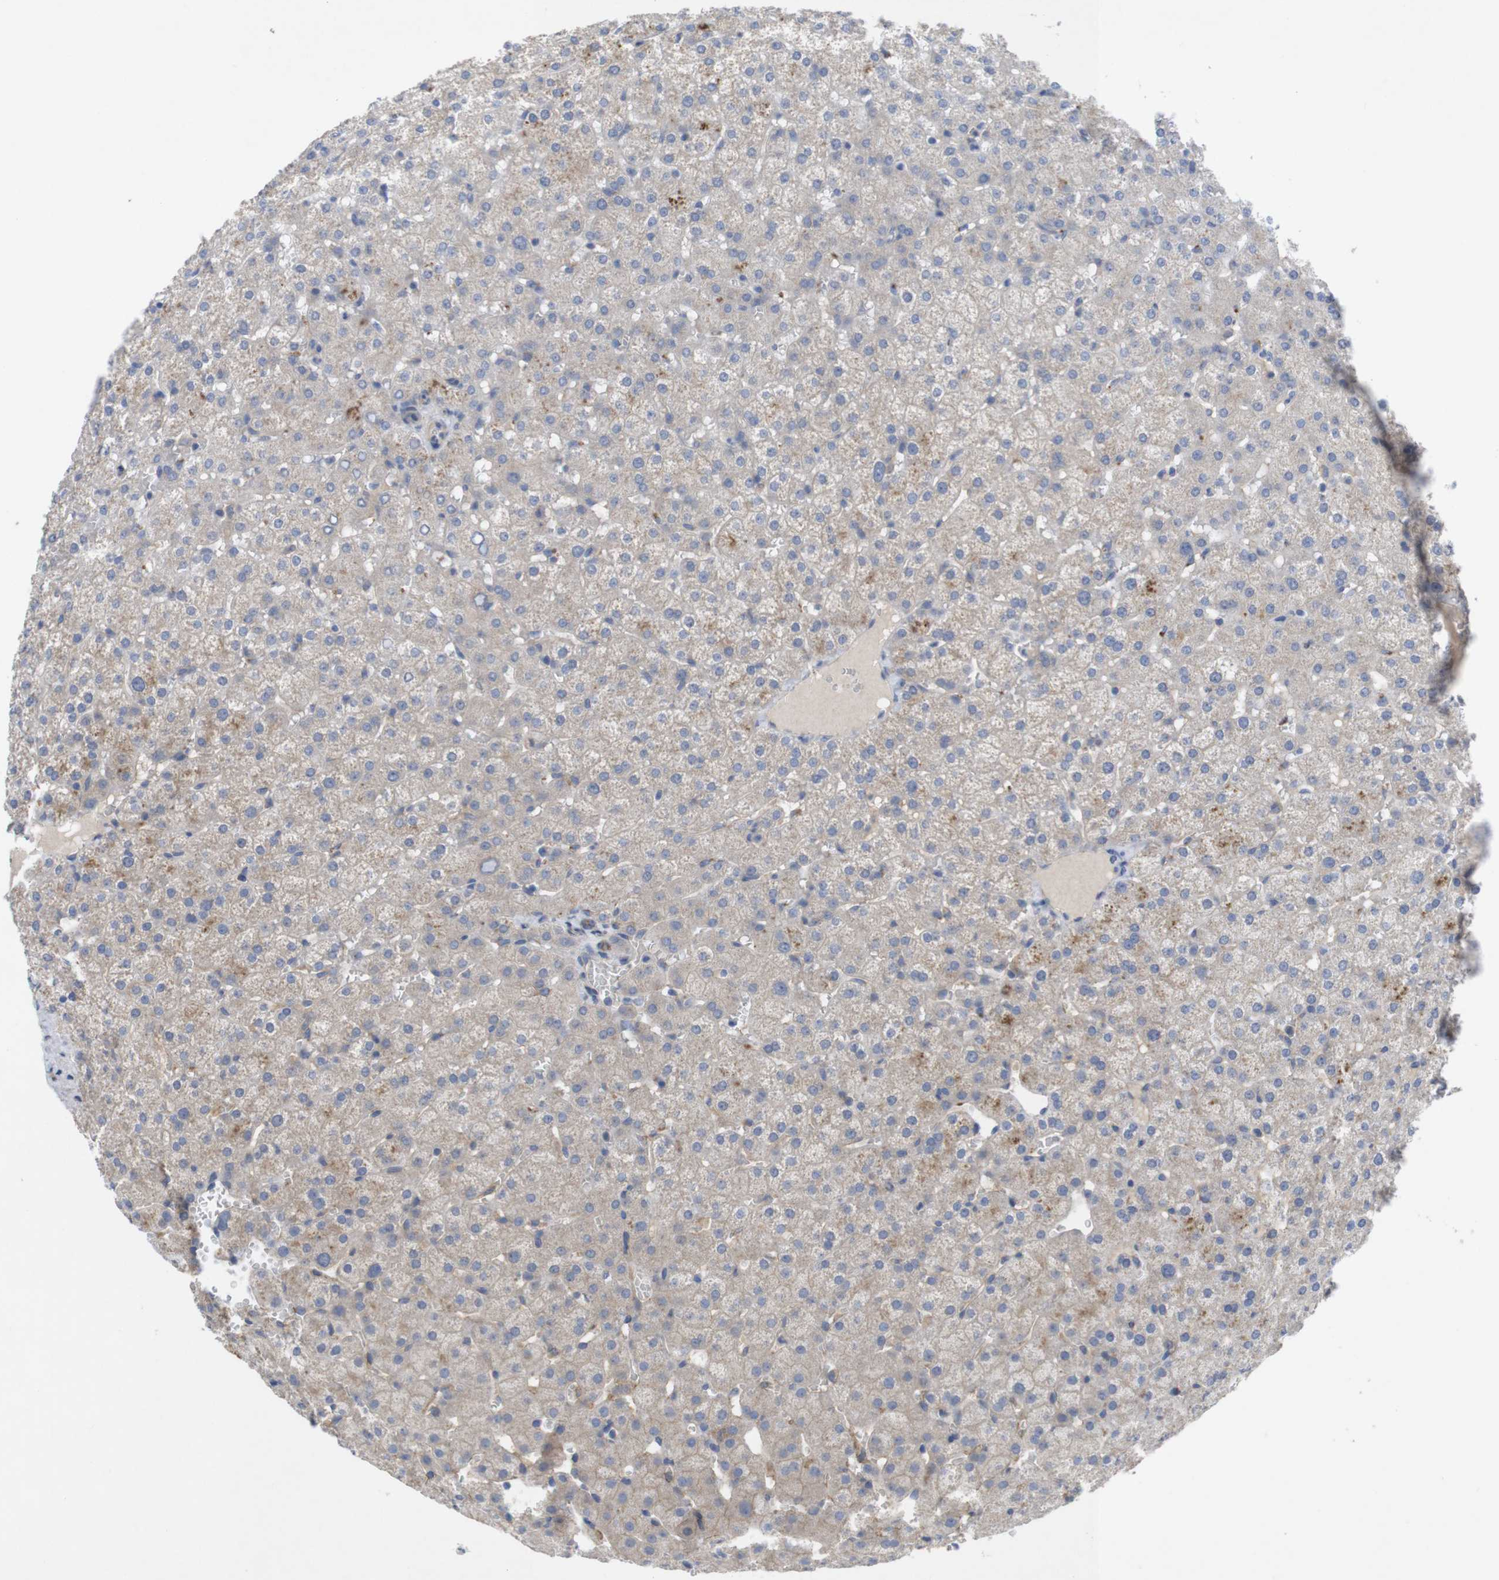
{"staining": {"intensity": "weak", "quantity": ">75%", "location": "cytoplasmic/membranous"}, "tissue": "liver", "cell_type": "Cholangiocytes", "image_type": "normal", "snomed": [{"axis": "morphology", "description": "Normal tissue, NOS"}, {"axis": "topography", "description": "Liver"}], "caption": "A high-resolution photomicrograph shows immunohistochemistry (IHC) staining of normal liver, which displays weak cytoplasmic/membranous expression in about >75% of cholangiocytes. Nuclei are stained in blue.", "gene": "KIDINS220", "patient": {"sex": "female", "age": 32}}